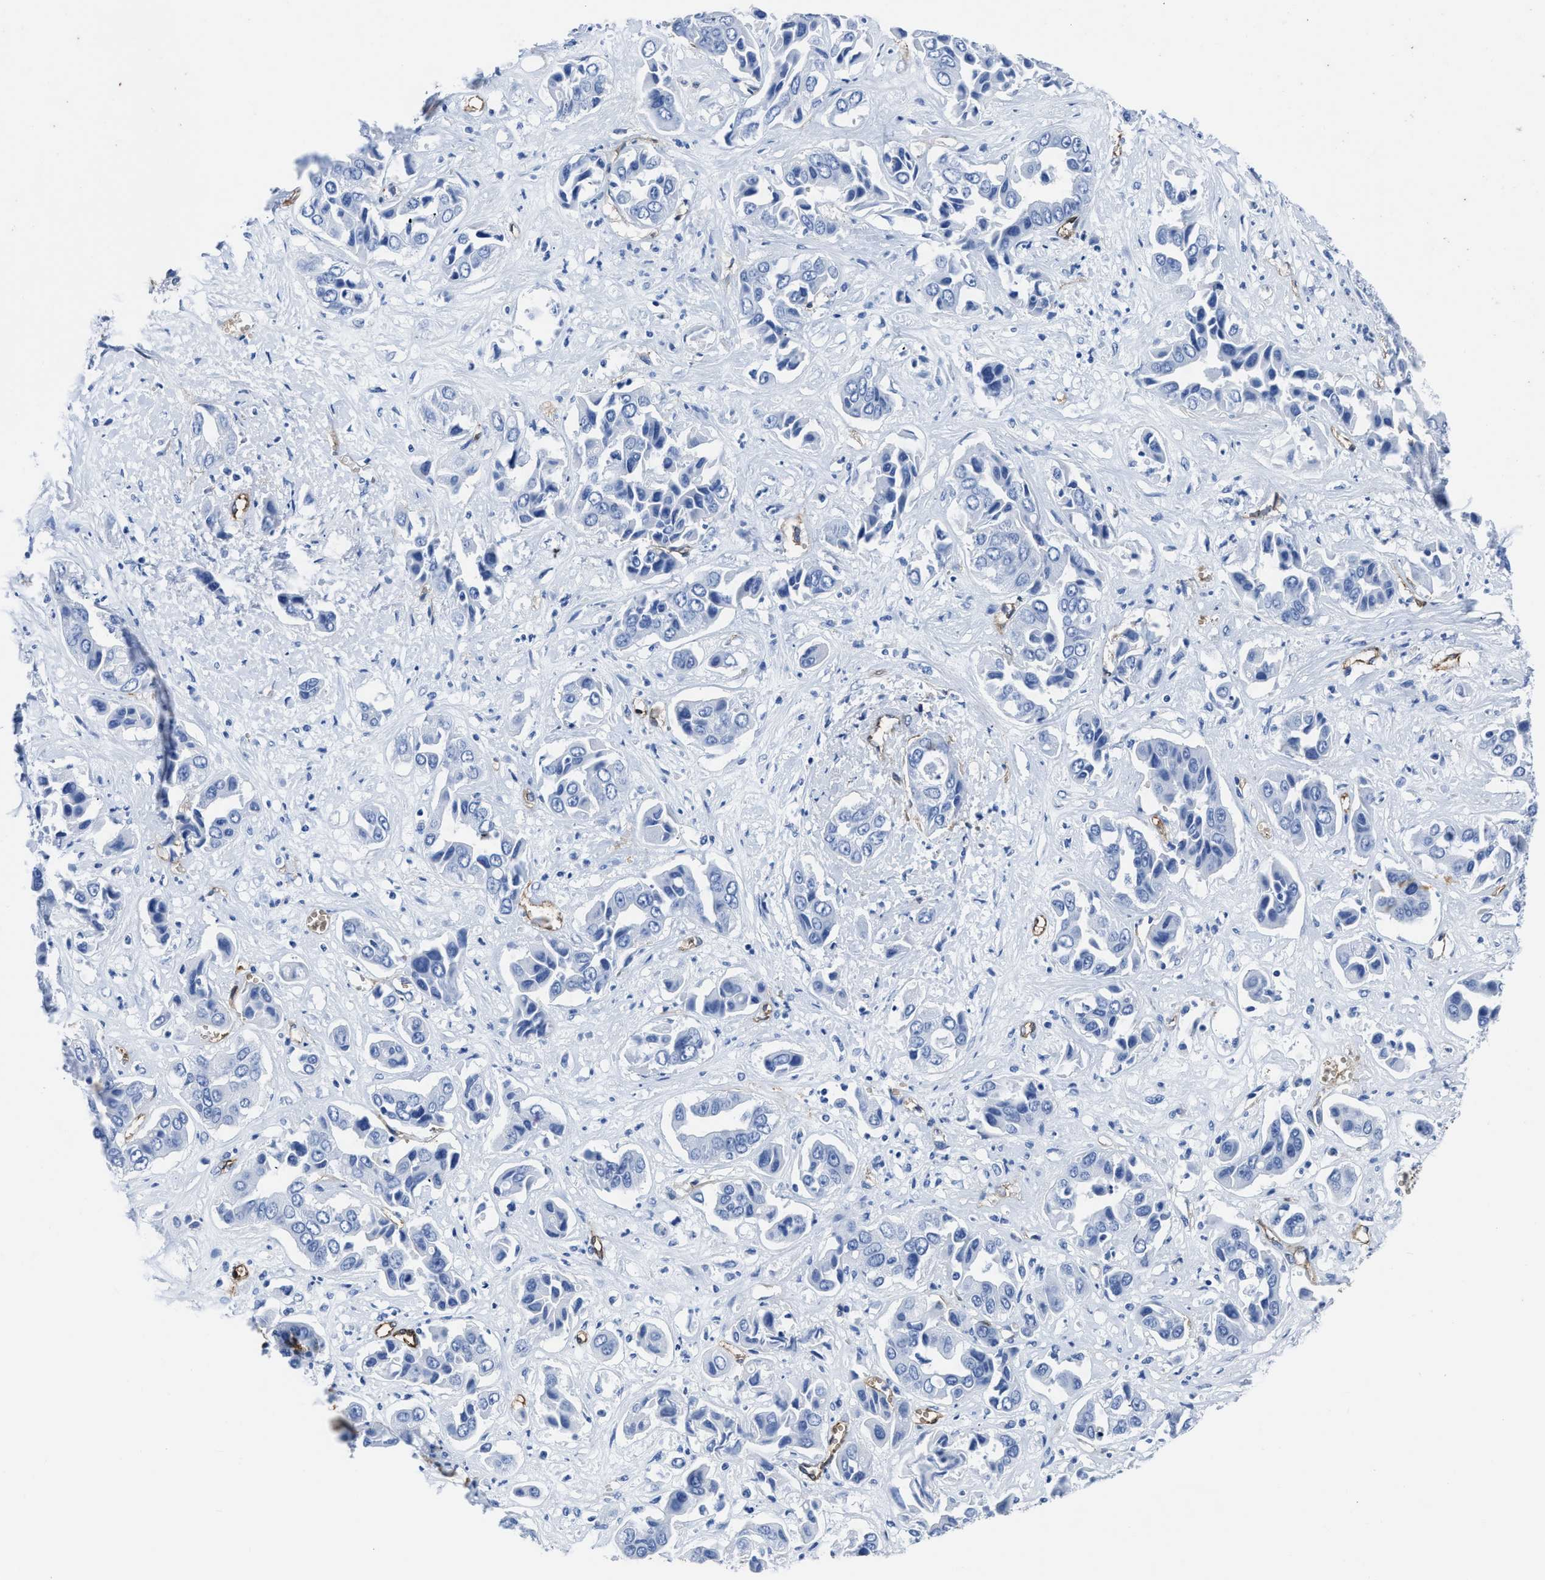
{"staining": {"intensity": "negative", "quantity": "none", "location": "none"}, "tissue": "liver cancer", "cell_type": "Tumor cells", "image_type": "cancer", "snomed": [{"axis": "morphology", "description": "Cholangiocarcinoma"}, {"axis": "topography", "description": "Liver"}], "caption": "Cholangiocarcinoma (liver) was stained to show a protein in brown. There is no significant expression in tumor cells.", "gene": "AQP1", "patient": {"sex": "female", "age": 52}}